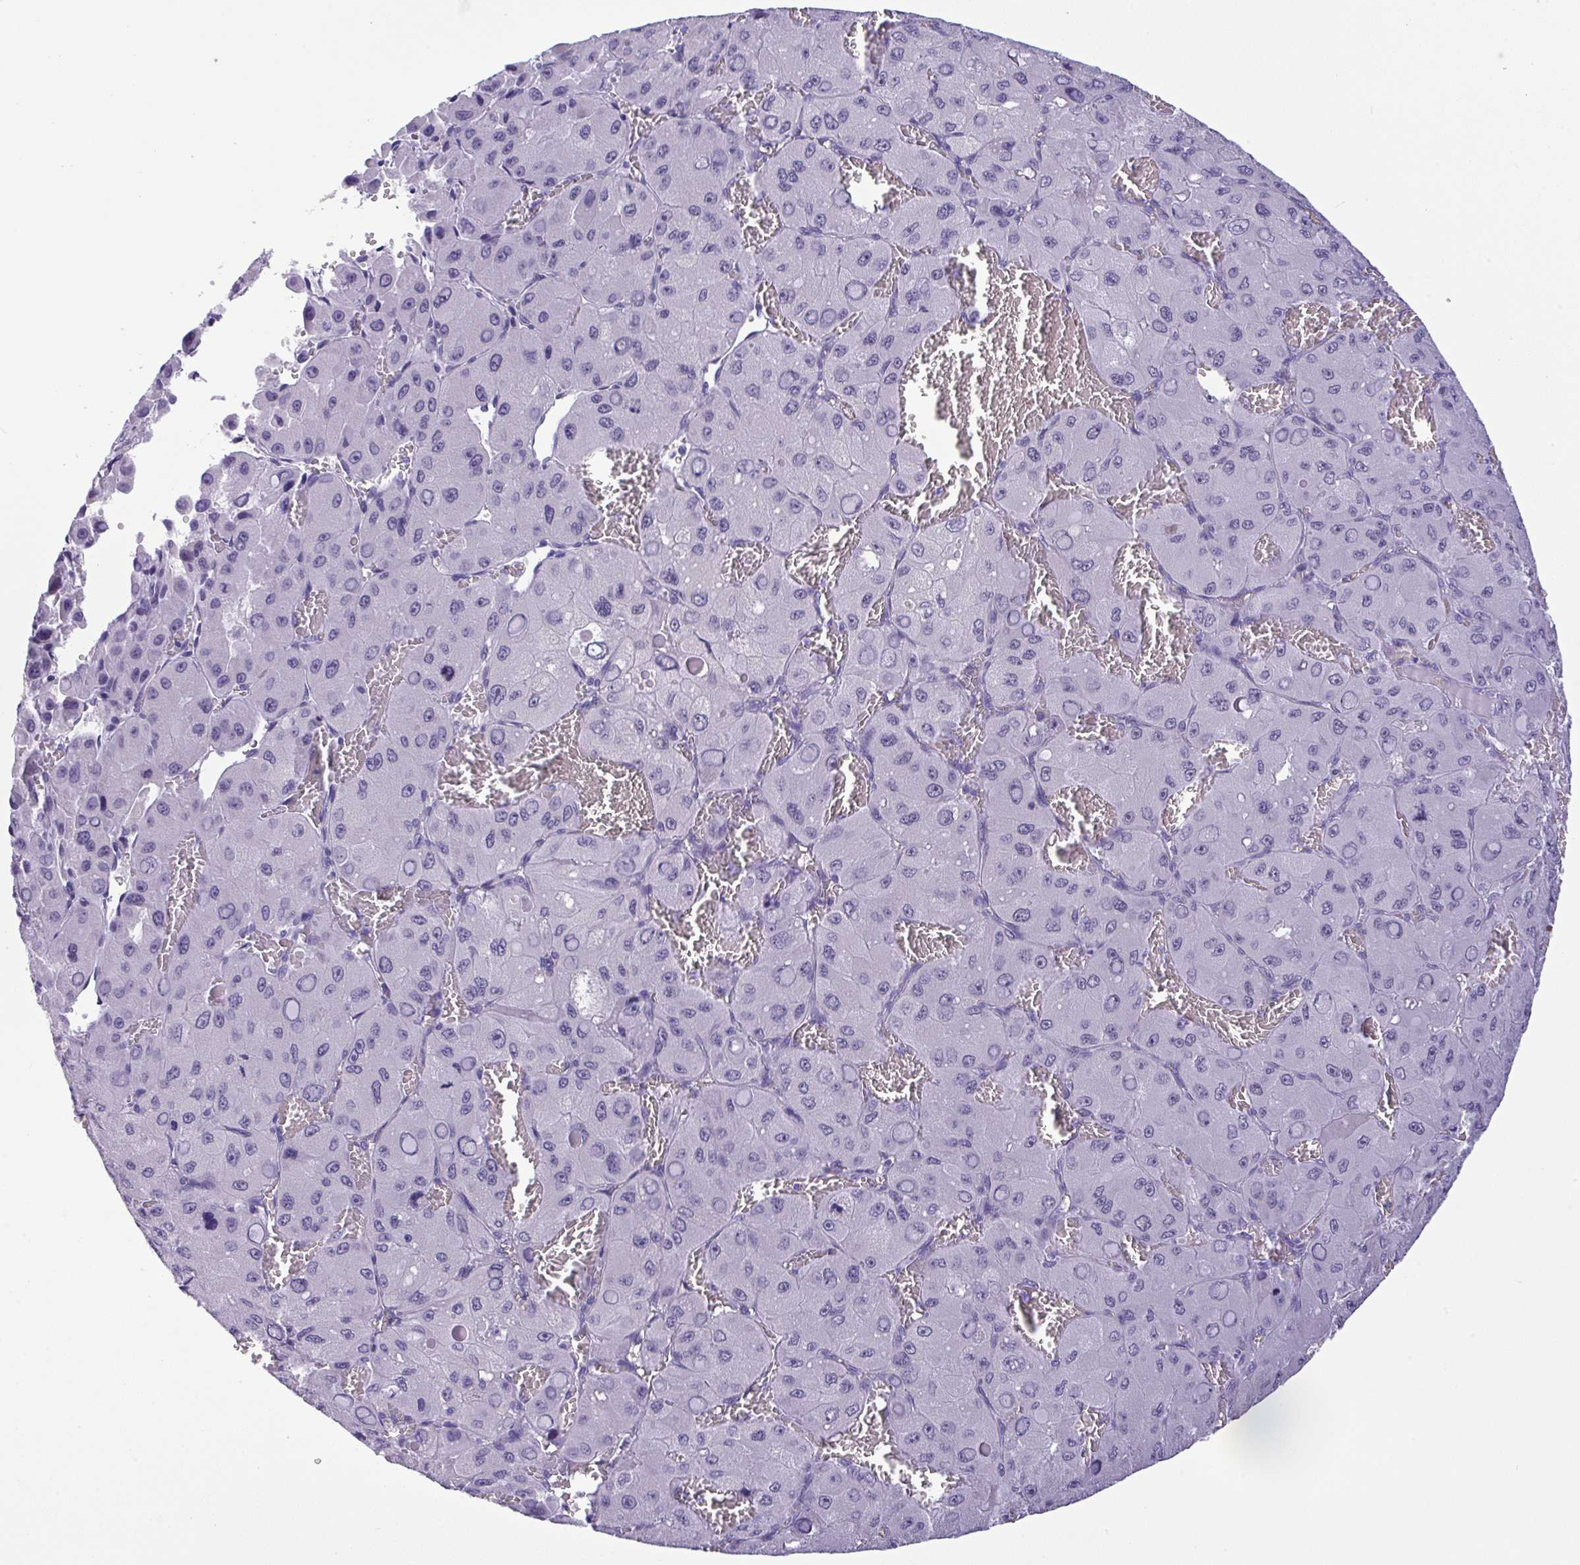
{"staining": {"intensity": "negative", "quantity": "none", "location": "none"}, "tissue": "liver cancer", "cell_type": "Tumor cells", "image_type": "cancer", "snomed": [{"axis": "morphology", "description": "Carcinoma, Hepatocellular, NOS"}, {"axis": "topography", "description": "Liver"}], "caption": "IHC image of human liver hepatocellular carcinoma stained for a protein (brown), which exhibits no positivity in tumor cells.", "gene": "YBX2", "patient": {"sex": "male", "age": 27}}